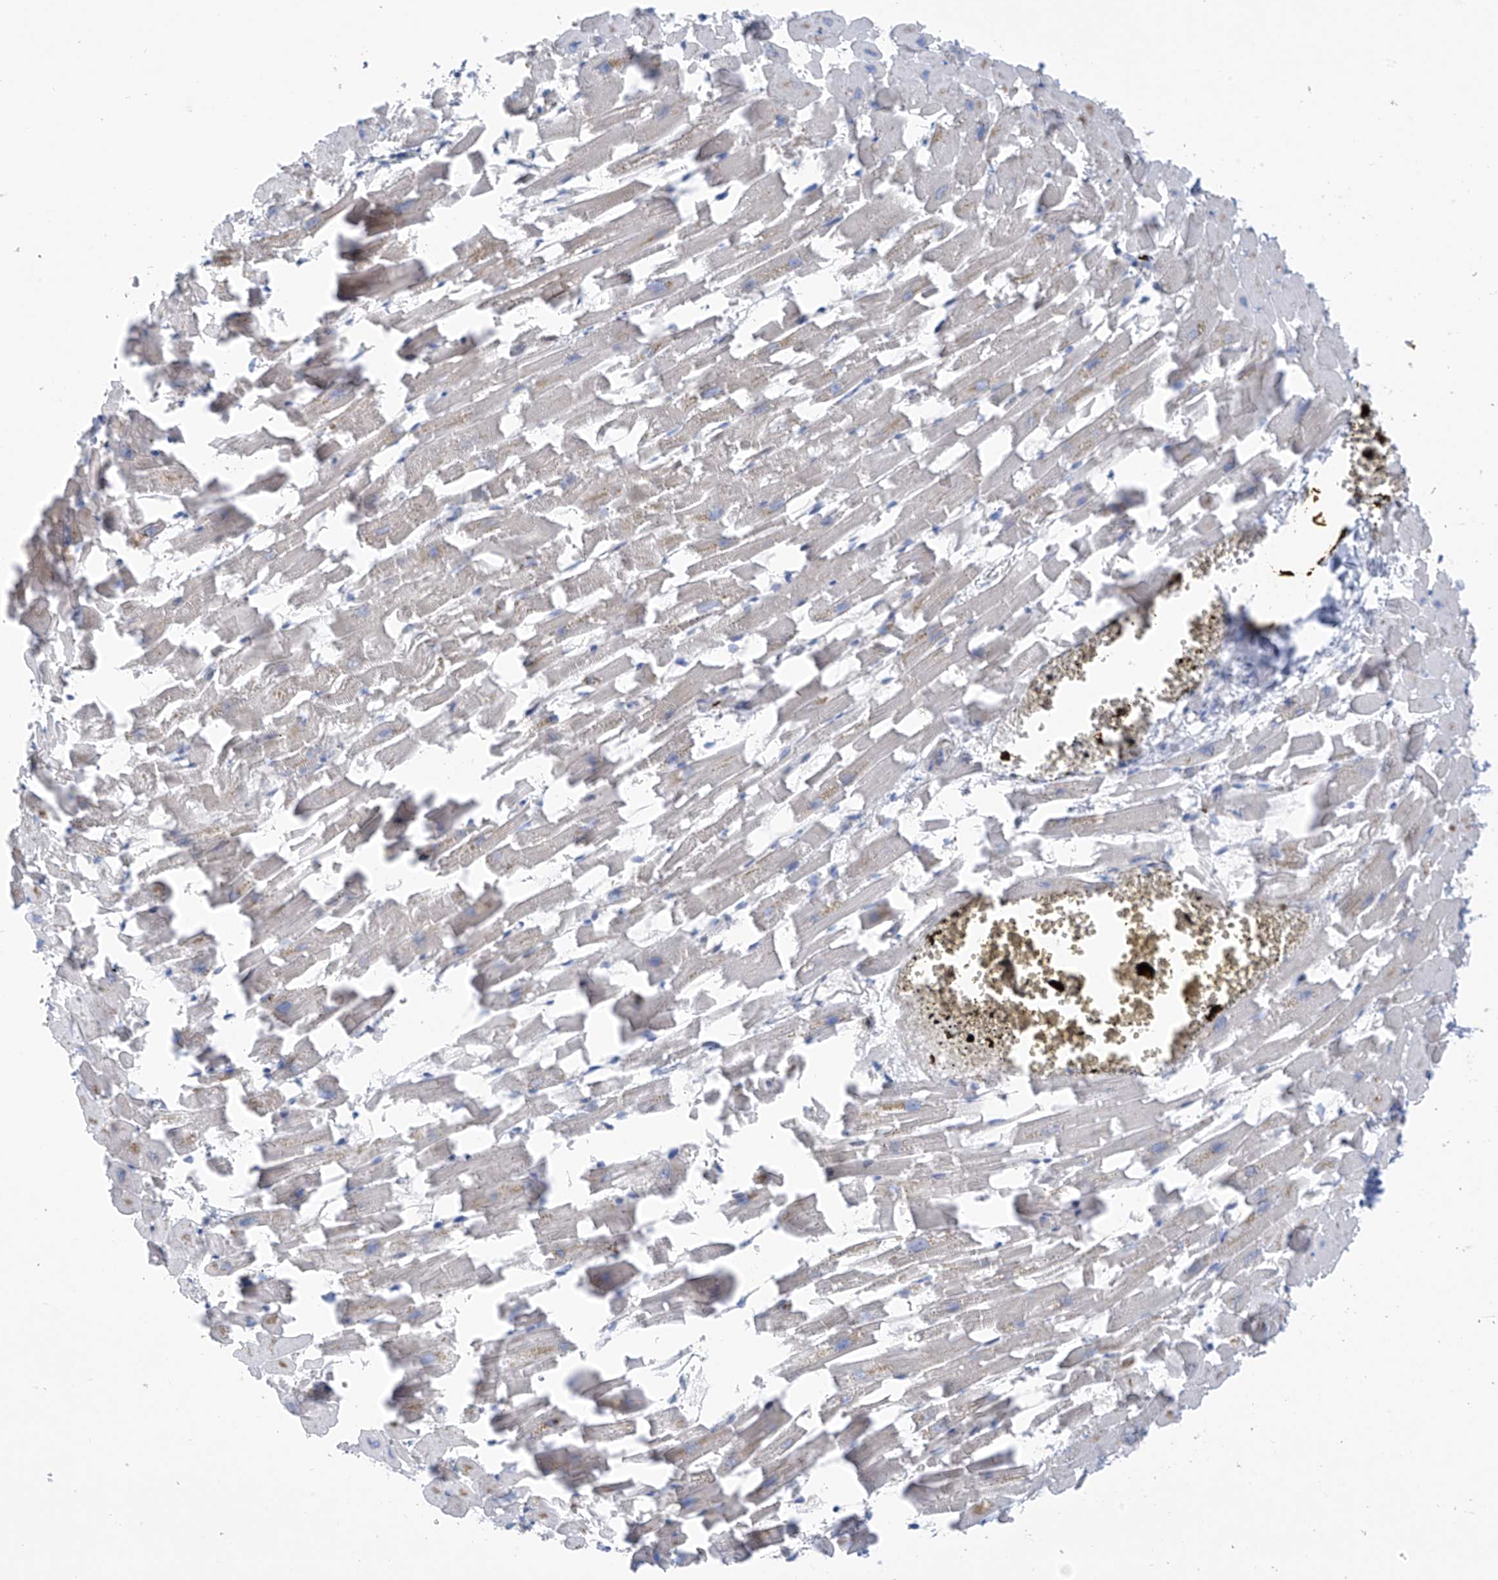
{"staining": {"intensity": "negative", "quantity": "none", "location": "none"}, "tissue": "heart muscle", "cell_type": "Cardiomyocytes", "image_type": "normal", "snomed": [{"axis": "morphology", "description": "Normal tissue, NOS"}, {"axis": "topography", "description": "Heart"}], "caption": "Photomicrograph shows no significant protein expression in cardiomyocytes of unremarkable heart muscle. Brightfield microscopy of IHC stained with DAB (brown) and hematoxylin (blue), captured at high magnification.", "gene": "ZNF793", "patient": {"sex": "female", "age": 64}}